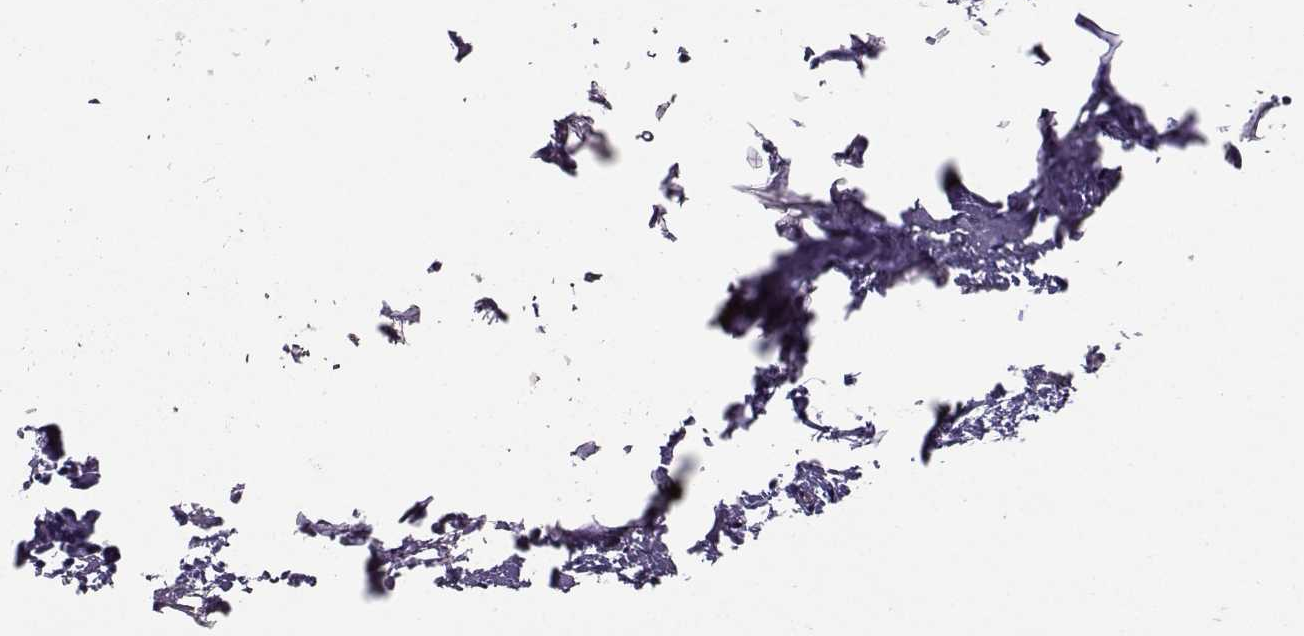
{"staining": {"intensity": "negative", "quantity": "none", "location": "none"}, "tissue": "lymph node", "cell_type": "Germinal center cells", "image_type": "normal", "snomed": [{"axis": "morphology", "description": "Normal tissue, NOS"}, {"axis": "topography", "description": "Lymph node"}], "caption": "Immunohistochemical staining of normal human lymph node exhibits no significant positivity in germinal center cells.", "gene": "CARTPT", "patient": {"sex": "male", "age": 55}}